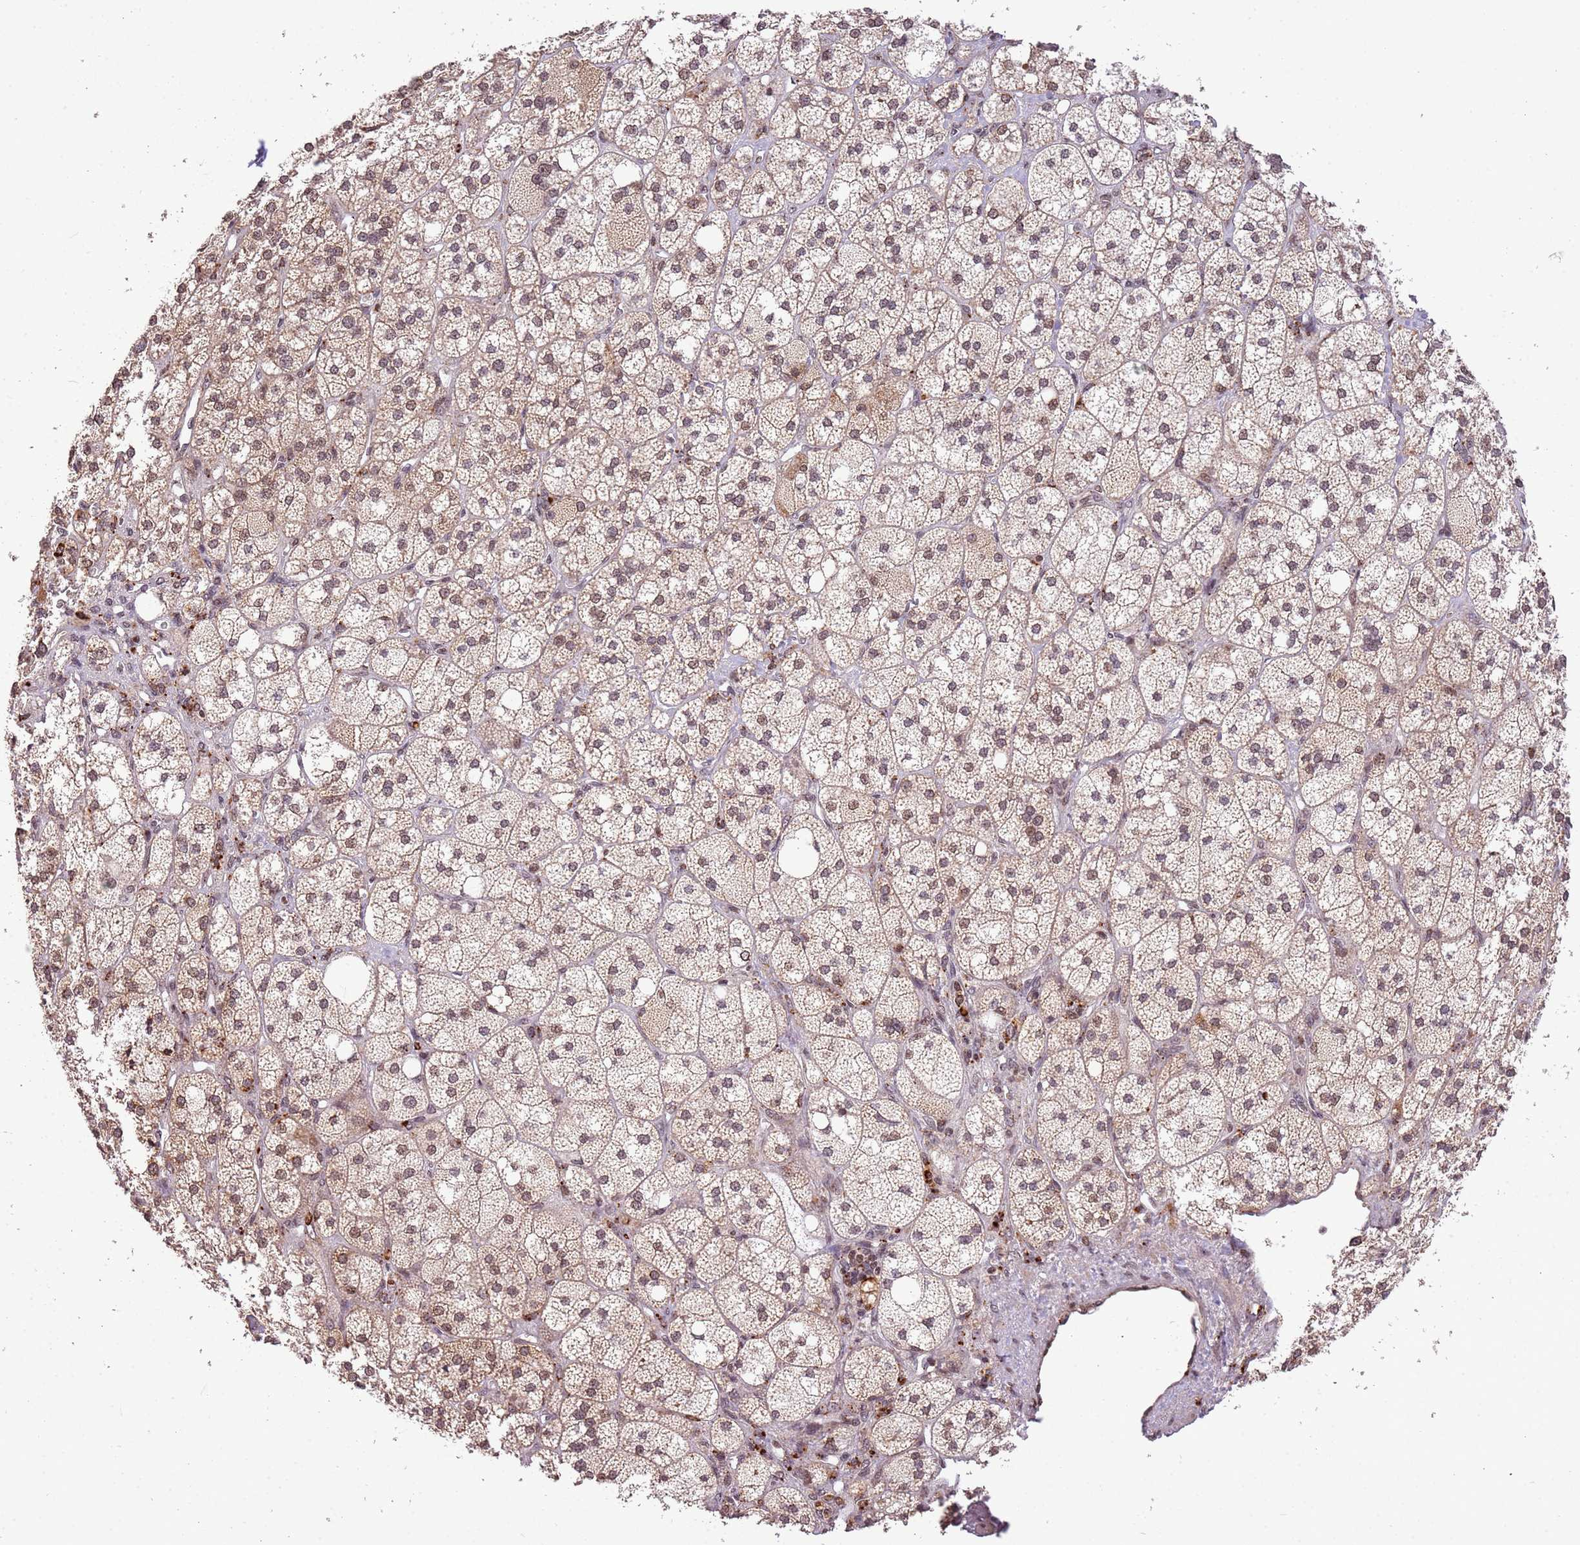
{"staining": {"intensity": "moderate", "quantity": ">75%", "location": "cytoplasmic/membranous,nuclear"}, "tissue": "adrenal gland", "cell_type": "Glandular cells", "image_type": "normal", "snomed": [{"axis": "morphology", "description": "Normal tissue, NOS"}, {"axis": "topography", "description": "Adrenal gland"}], "caption": "Protein expression analysis of unremarkable human adrenal gland reveals moderate cytoplasmic/membranous,nuclear expression in about >75% of glandular cells. The staining was performed using DAB (3,3'-diaminobenzidine), with brown indicating positive protein expression. Nuclei are stained blue with hematoxylin.", "gene": "SAMSN1", "patient": {"sex": "male", "age": 61}}